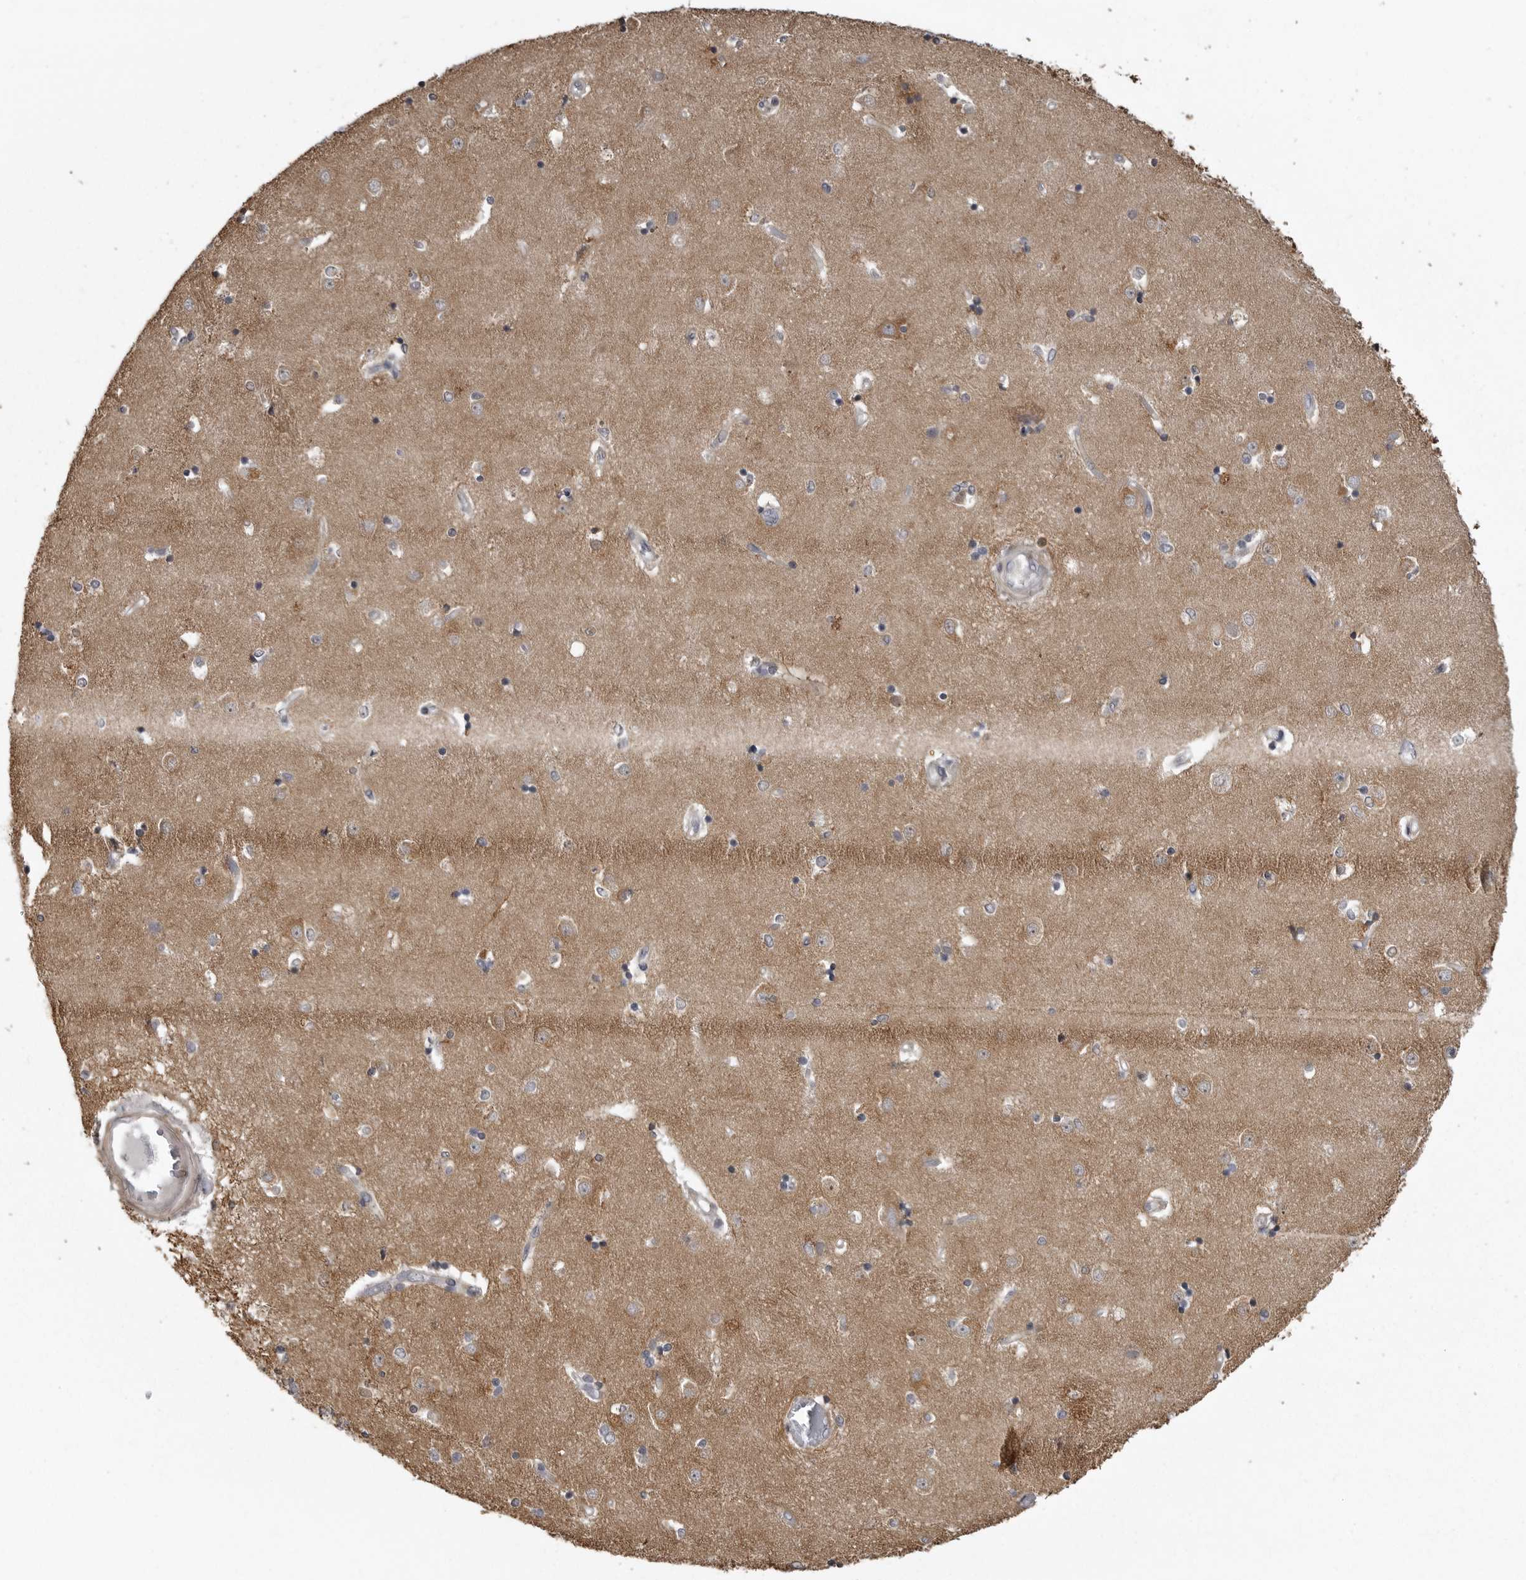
{"staining": {"intensity": "weak", "quantity": "<25%", "location": "cytoplasmic/membranous"}, "tissue": "caudate", "cell_type": "Glial cells", "image_type": "normal", "snomed": [{"axis": "morphology", "description": "Normal tissue, NOS"}, {"axis": "topography", "description": "Lateral ventricle wall"}], "caption": "The IHC histopathology image has no significant staining in glial cells of caudate. (IHC, brightfield microscopy, high magnification).", "gene": "ZNRF1", "patient": {"sex": "male", "age": 45}}